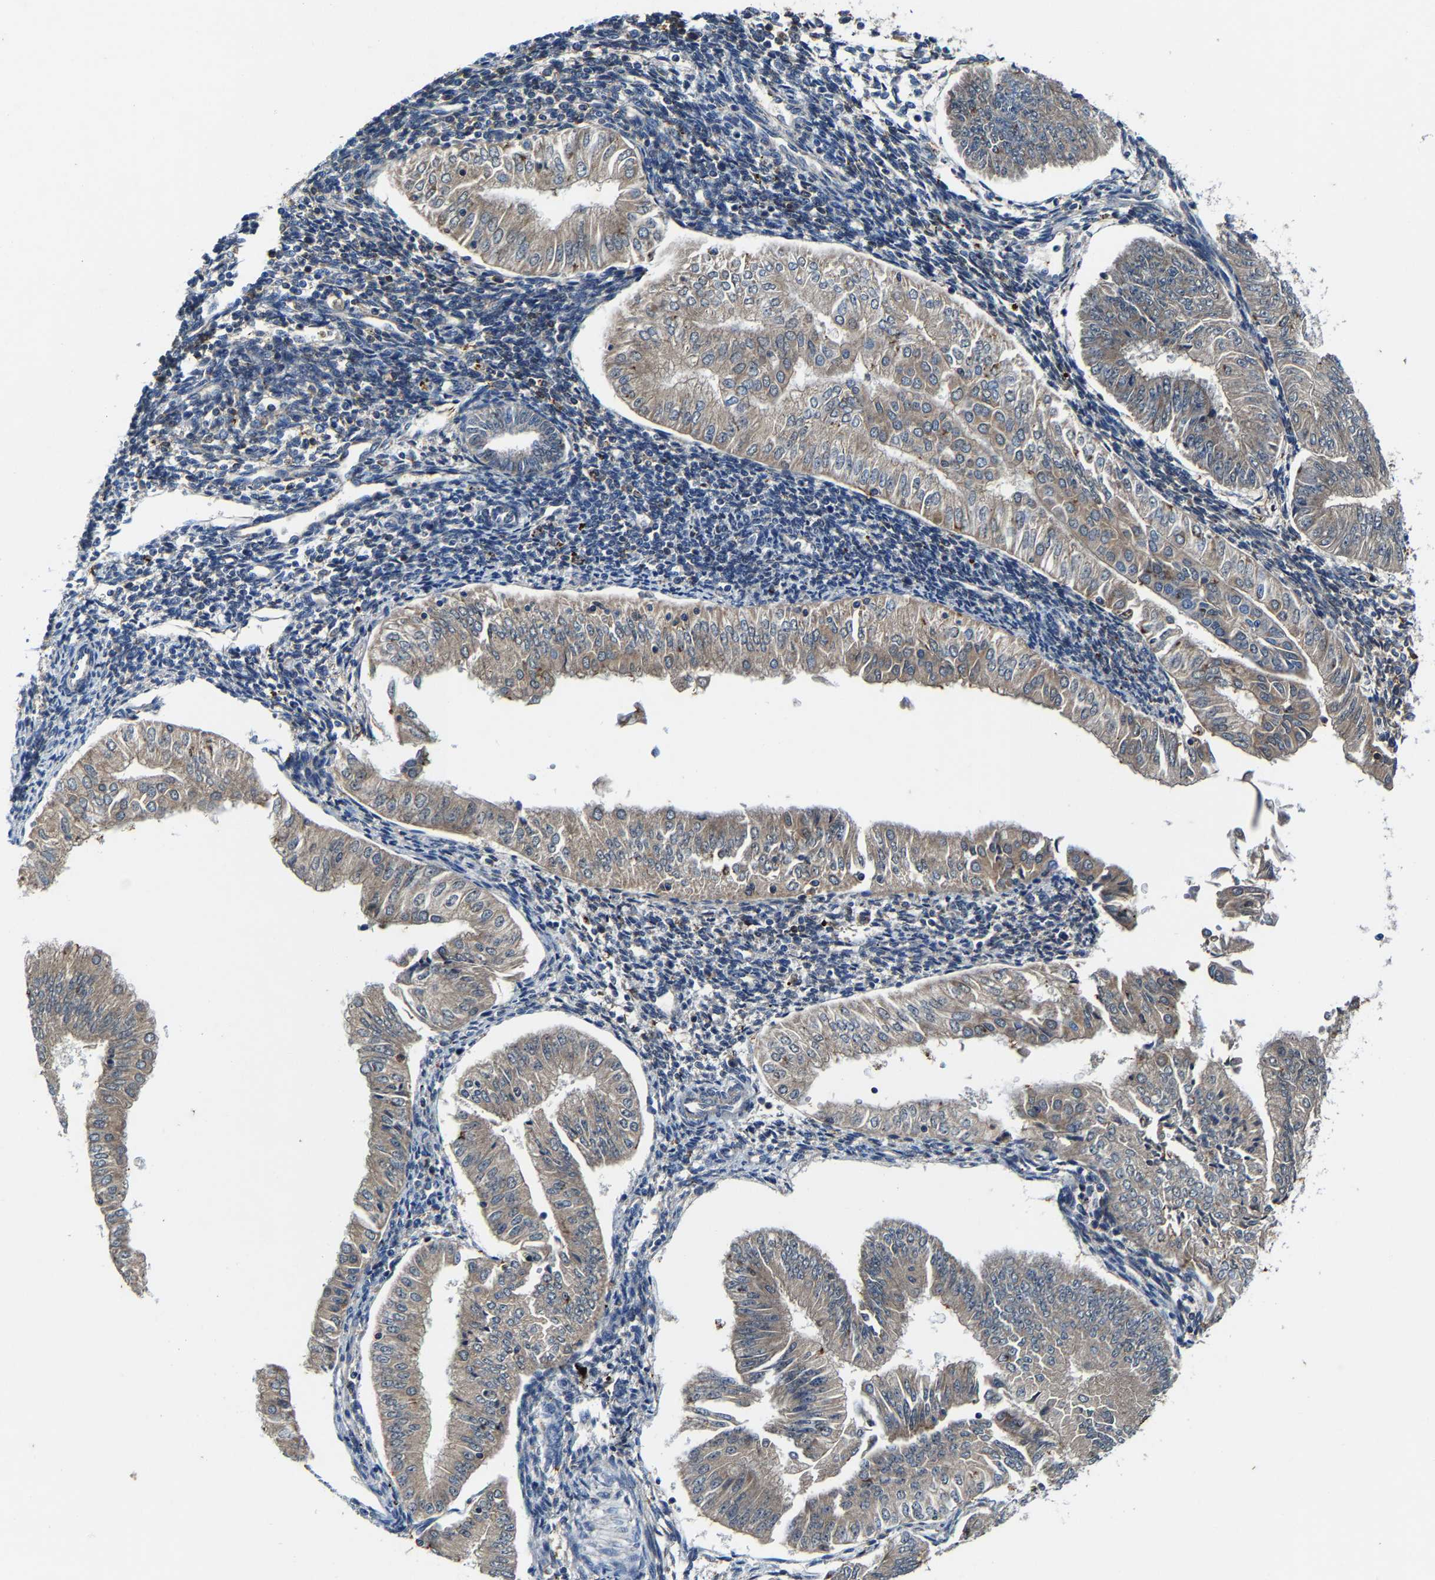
{"staining": {"intensity": "weak", "quantity": "25%-75%", "location": "cytoplasmic/membranous"}, "tissue": "endometrial cancer", "cell_type": "Tumor cells", "image_type": "cancer", "snomed": [{"axis": "morphology", "description": "Normal tissue, NOS"}, {"axis": "morphology", "description": "Adenocarcinoma, NOS"}, {"axis": "topography", "description": "Endometrium"}], "caption": "Human adenocarcinoma (endometrial) stained for a protein (brown) reveals weak cytoplasmic/membranous positive staining in approximately 25%-75% of tumor cells.", "gene": "SLC25A25", "patient": {"sex": "female", "age": 53}}